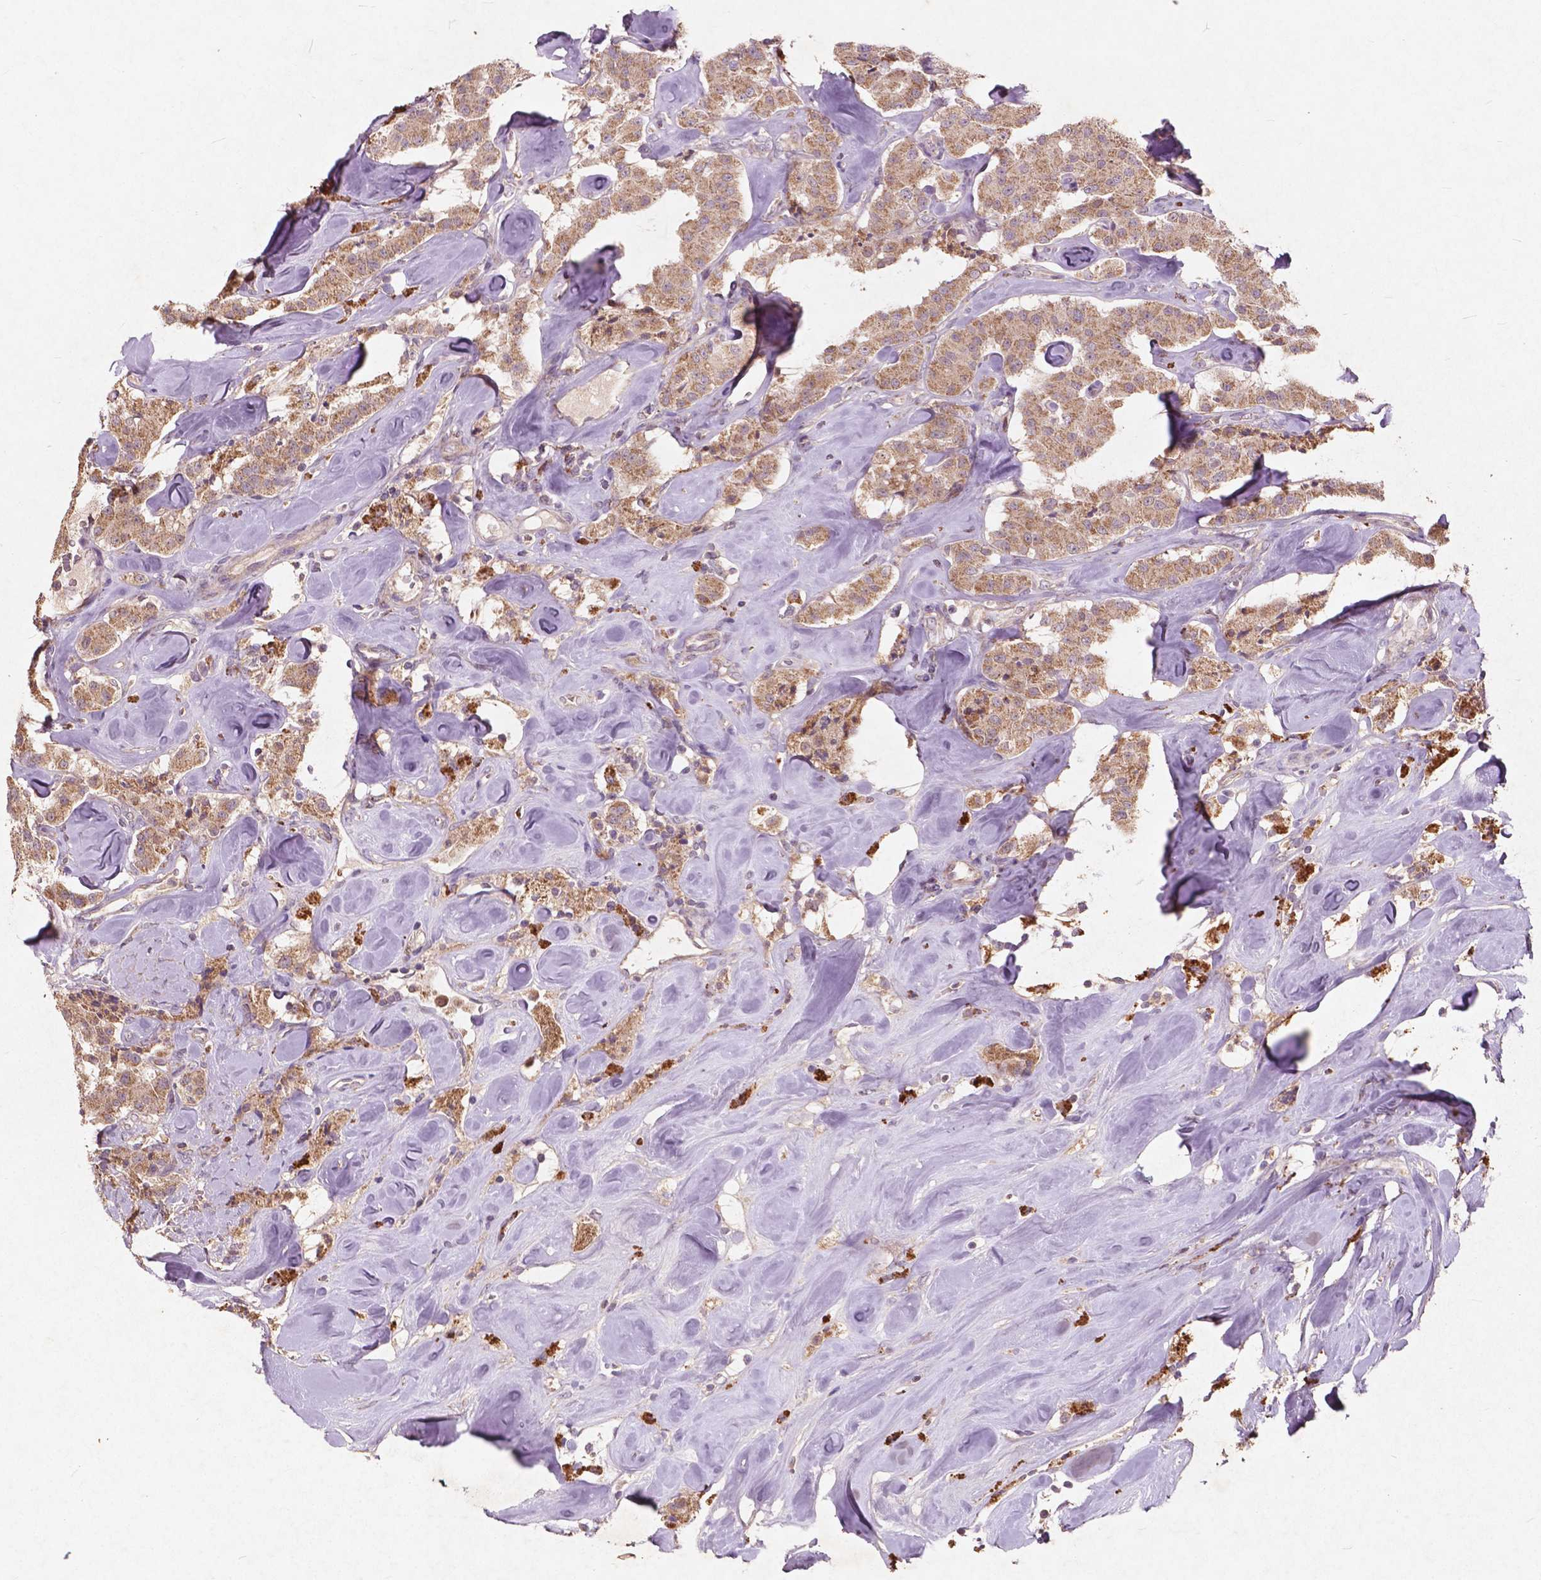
{"staining": {"intensity": "weak", "quantity": ">75%", "location": "cytoplasmic/membranous"}, "tissue": "carcinoid", "cell_type": "Tumor cells", "image_type": "cancer", "snomed": [{"axis": "morphology", "description": "Carcinoid, malignant, NOS"}, {"axis": "topography", "description": "Pancreas"}], "caption": "Immunohistochemistry of carcinoid (malignant) demonstrates low levels of weak cytoplasmic/membranous expression in approximately >75% of tumor cells.", "gene": "ST6GALNAC5", "patient": {"sex": "male", "age": 41}}